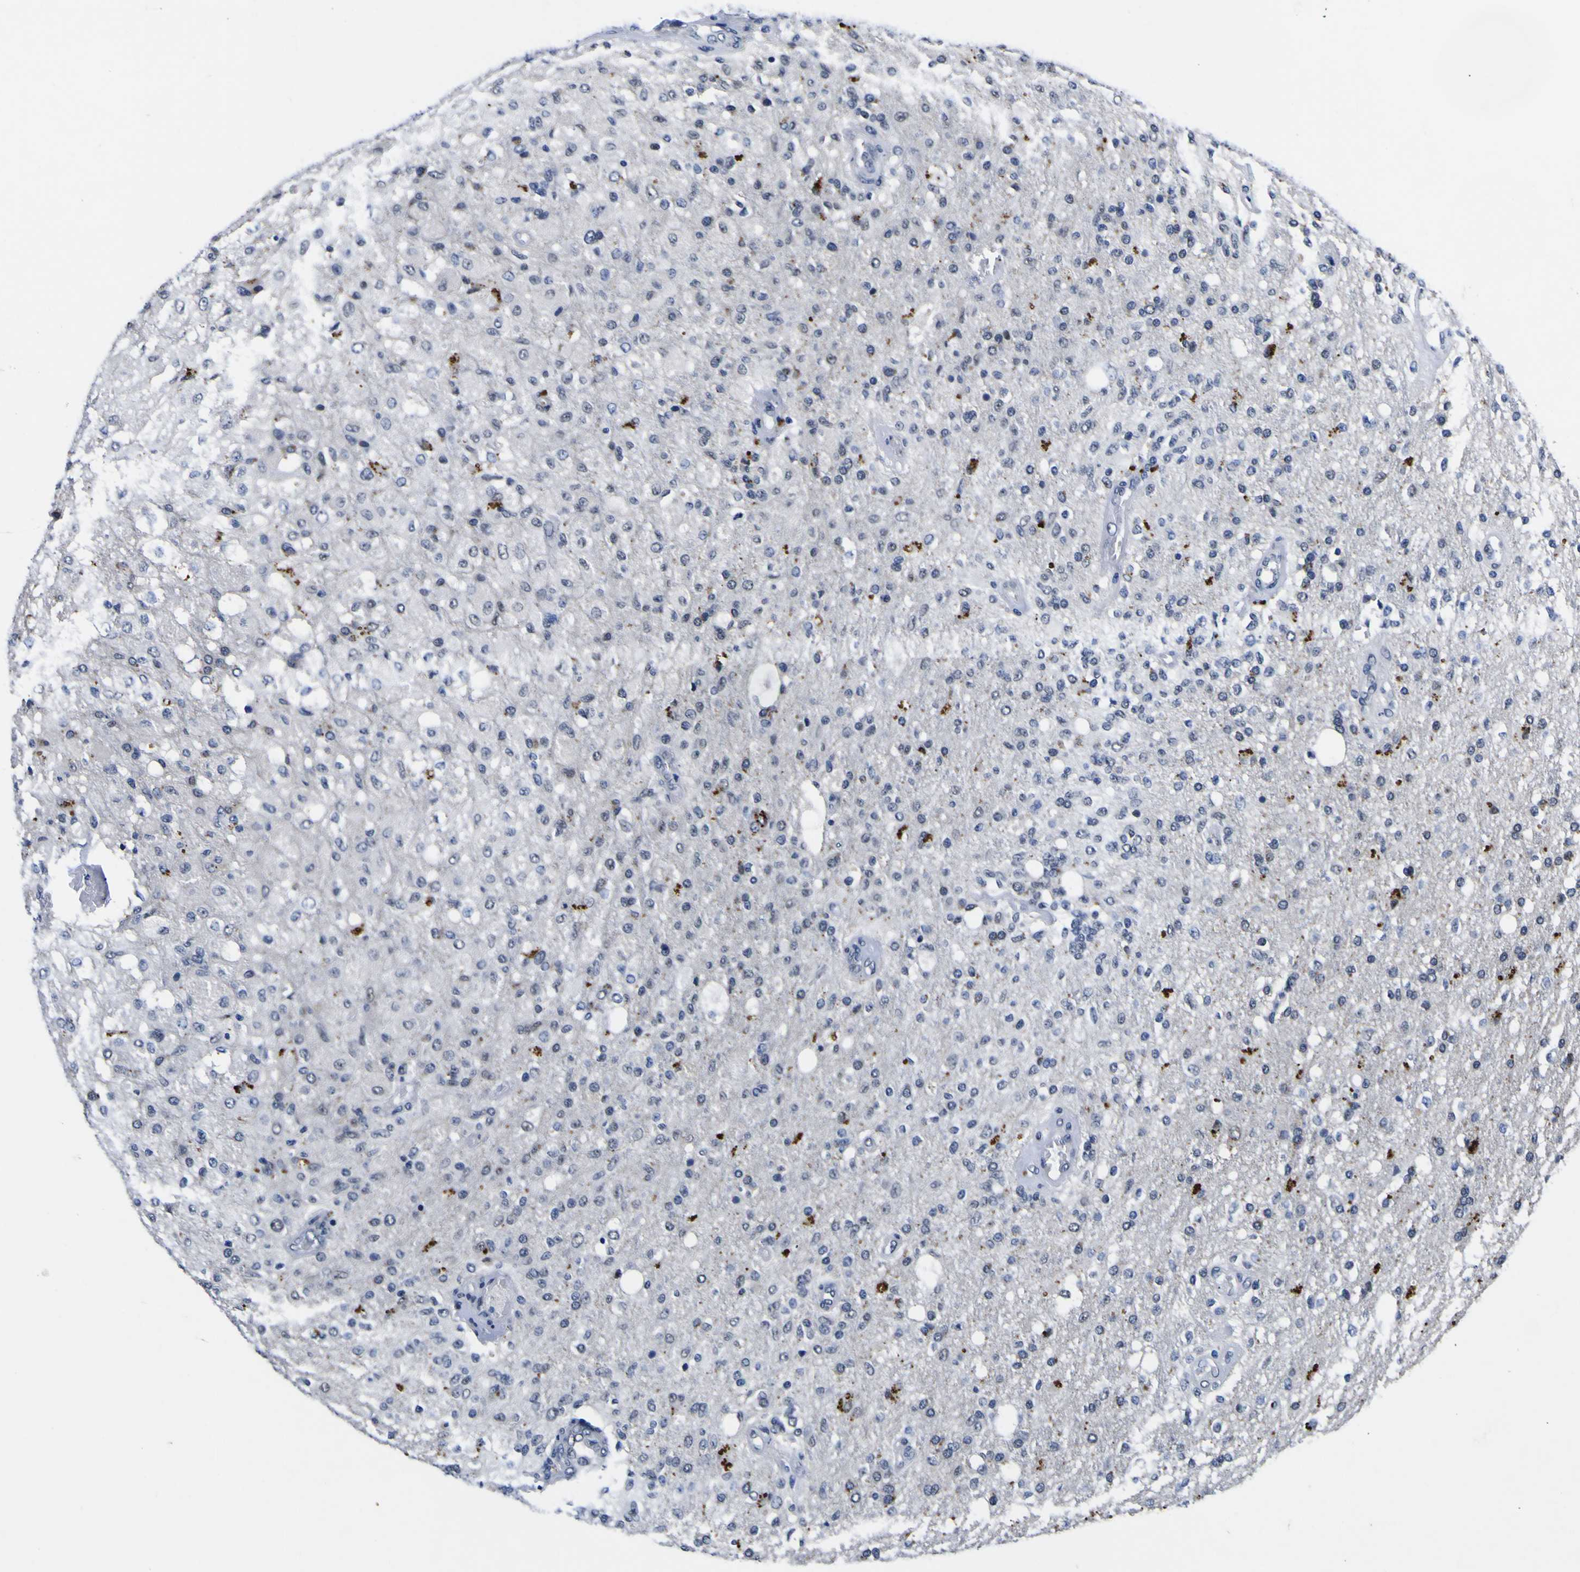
{"staining": {"intensity": "negative", "quantity": "none", "location": "none"}, "tissue": "glioma", "cell_type": "Tumor cells", "image_type": "cancer", "snomed": [{"axis": "morphology", "description": "Normal tissue, NOS"}, {"axis": "morphology", "description": "Glioma, malignant, High grade"}, {"axis": "topography", "description": "Cerebral cortex"}], "caption": "Malignant glioma (high-grade) was stained to show a protein in brown. There is no significant staining in tumor cells. (DAB immunohistochemistry with hematoxylin counter stain).", "gene": "IGFLR1", "patient": {"sex": "male", "age": 77}}